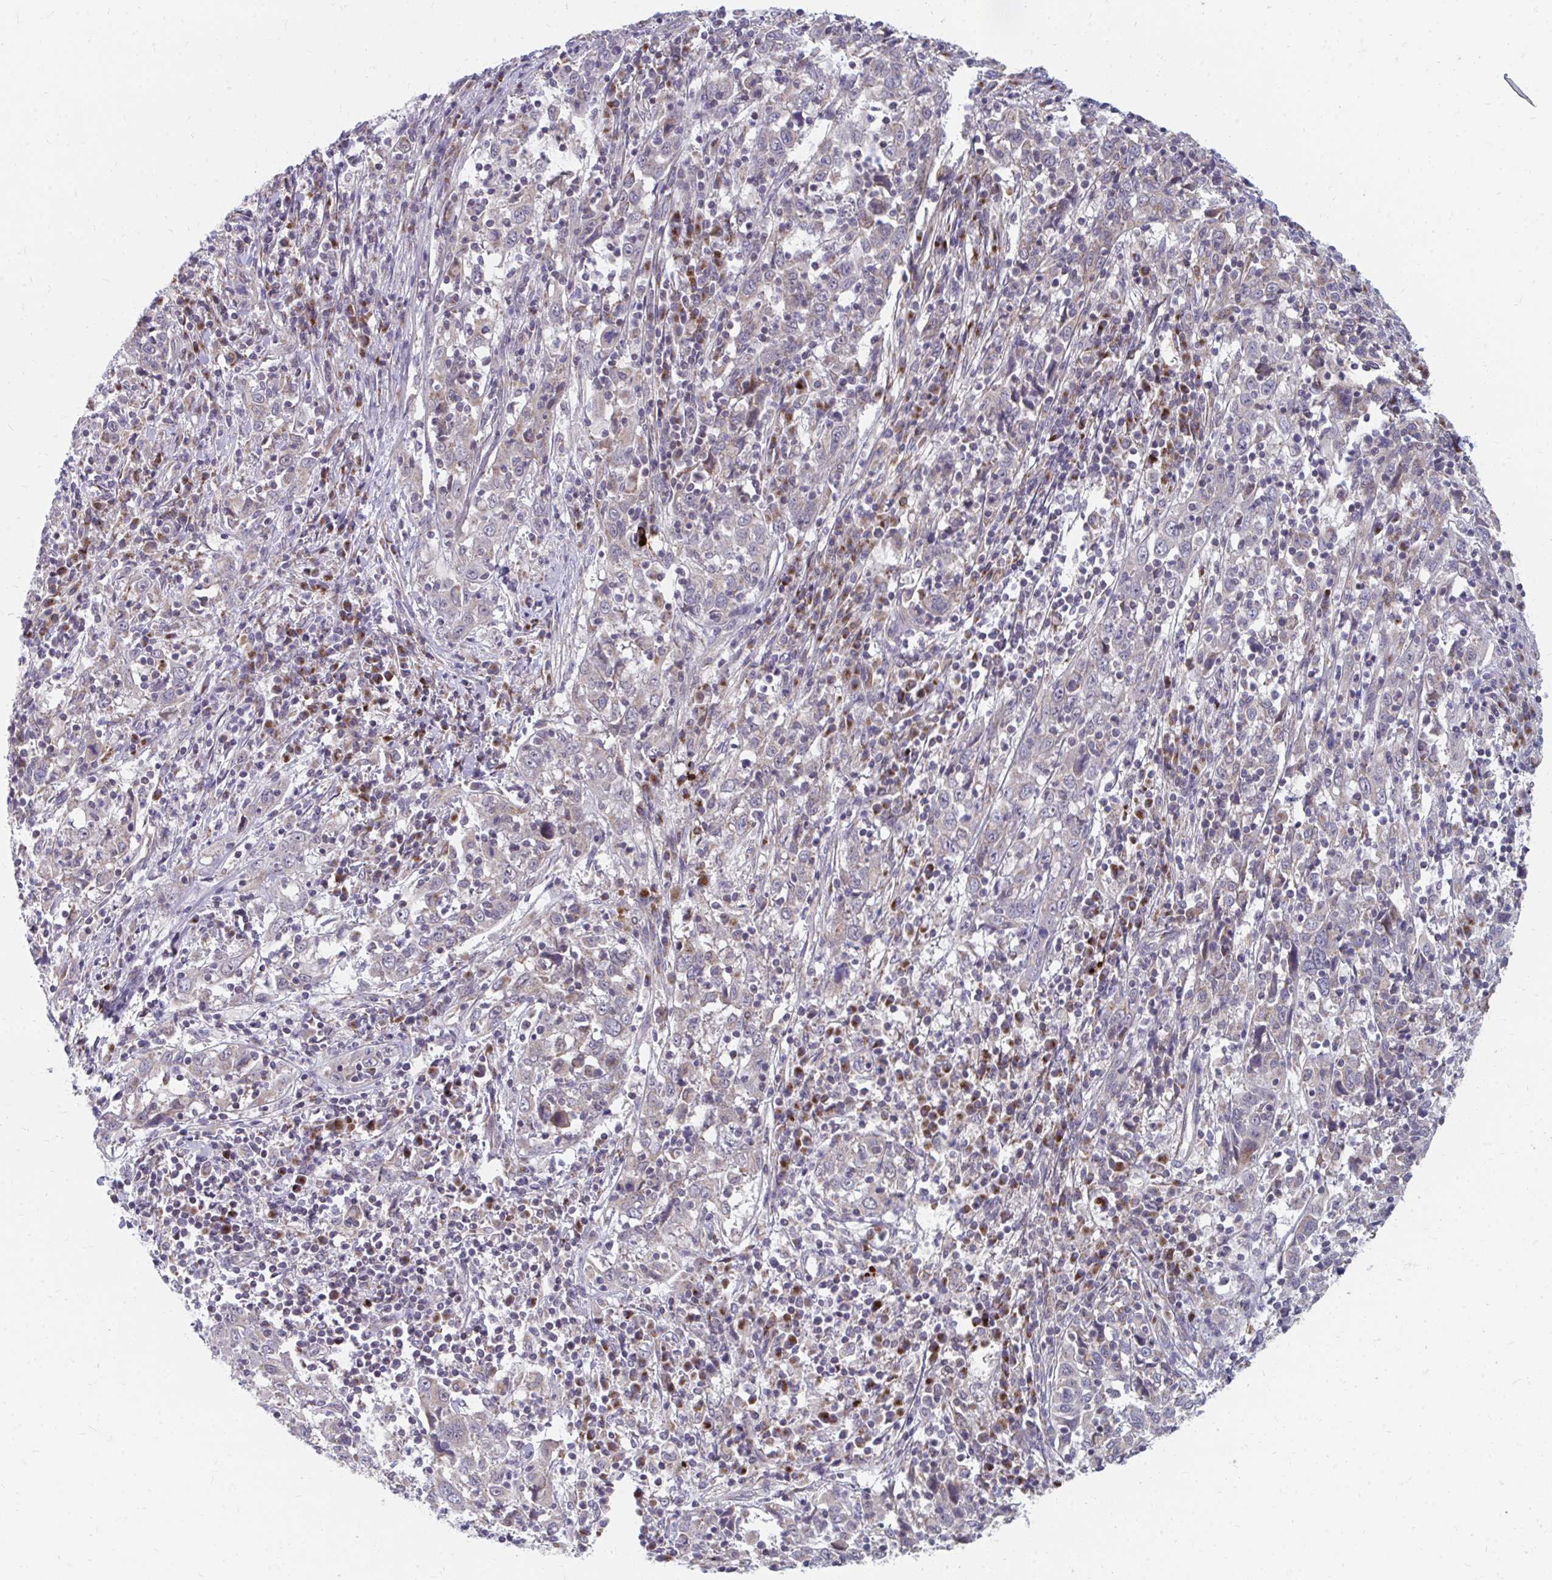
{"staining": {"intensity": "negative", "quantity": "none", "location": "none"}, "tissue": "cervical cancer", "cell_type": "Tumor cells", "image_type": "cancer", "snomed": [{"axis": "morphology", "description": "Squamous cell carcinoma, NOS"}, {"axis": "topography", "description": "Cervix"}], "caption": "Tumor cells show no significant protein positivity in cervical squamous cell carcinoma.", "gene": "PABIR3", "patient": {"sex": "female", "age": 46}}